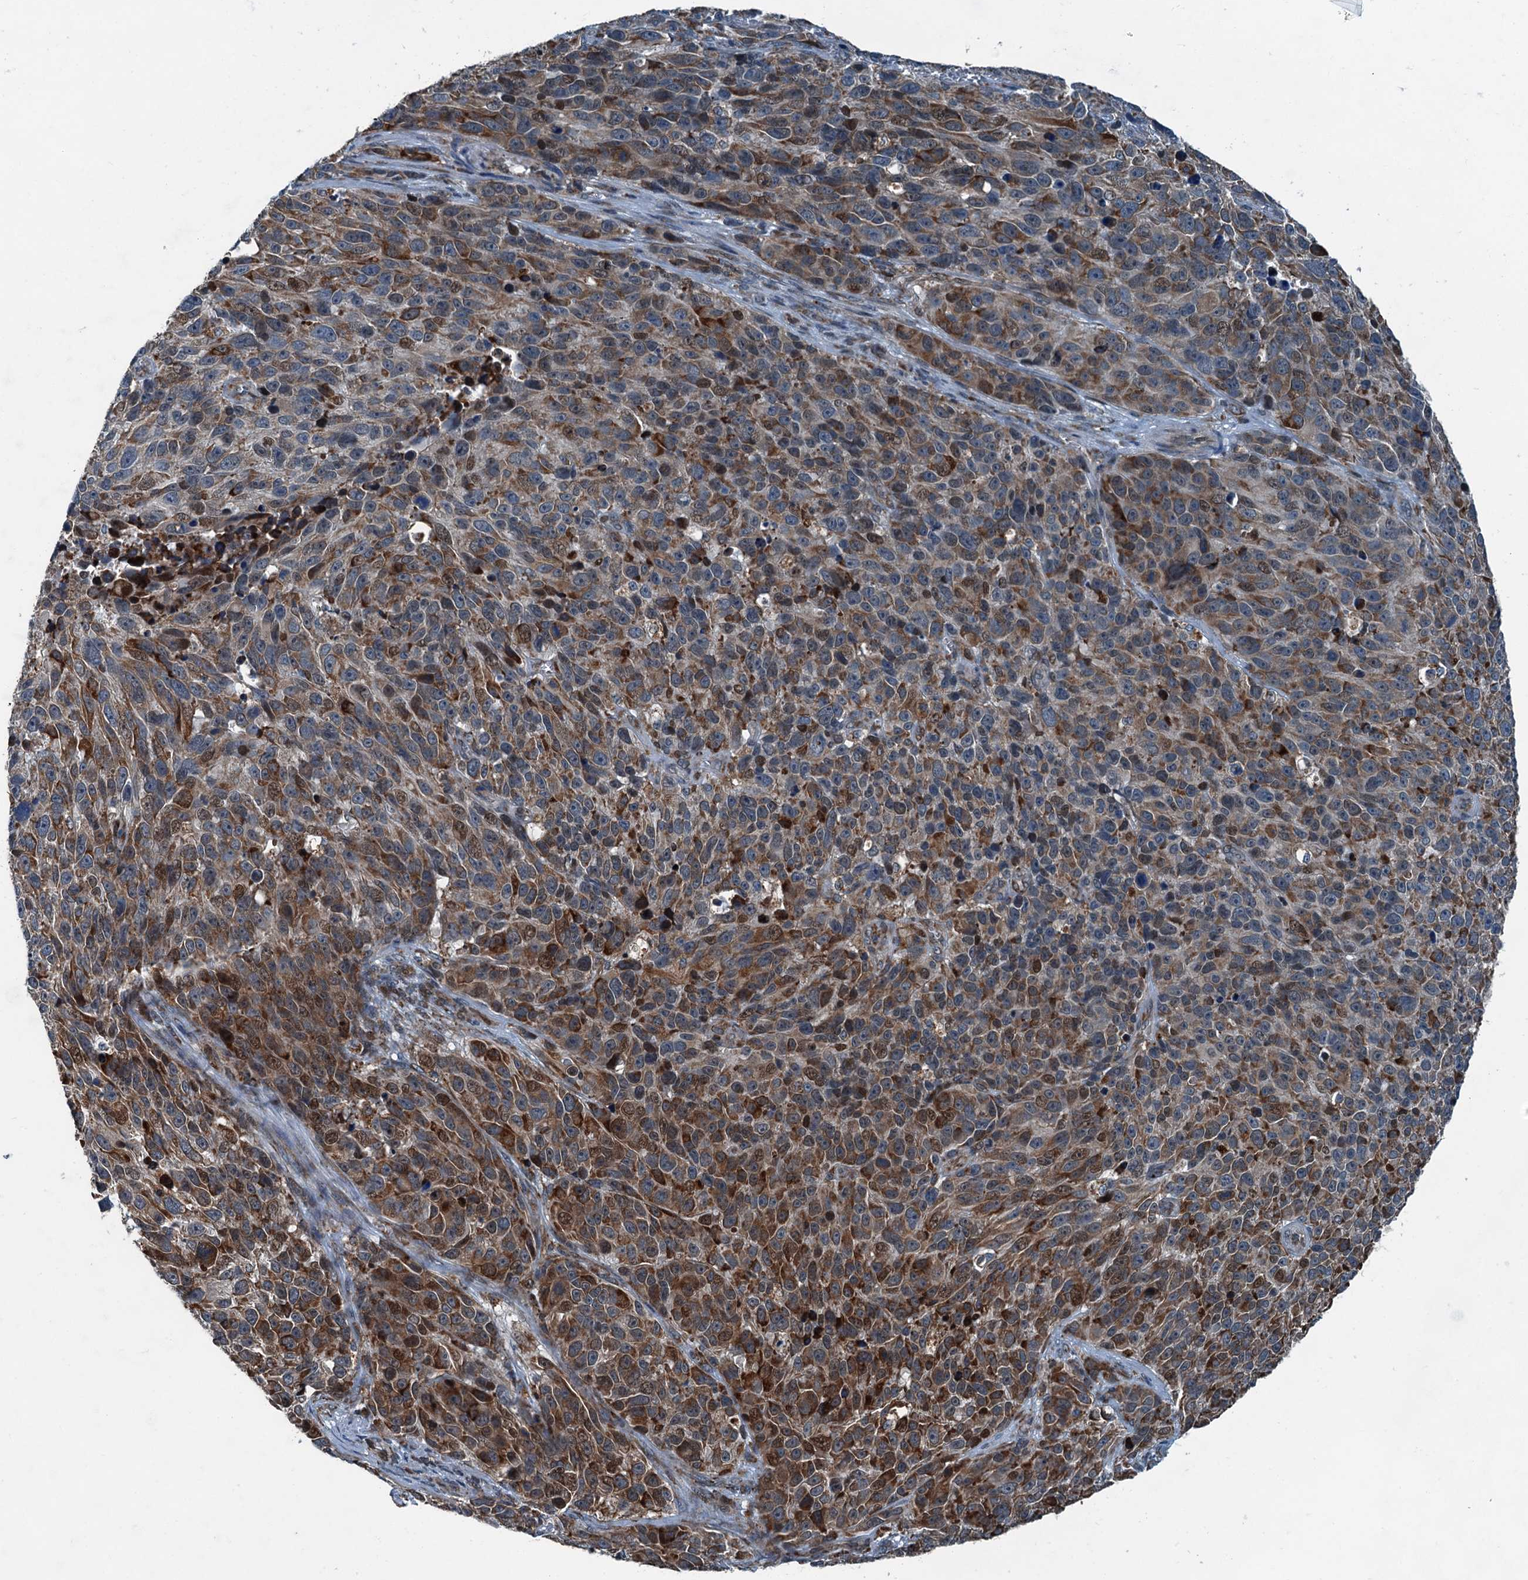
{"staining": {"intensity": "moderate", "quantity": ">75%", "location": "cytoplasmic/membranous"}, "tissue": "melanoma", "cell_type": "Tumor cells", "image_type": "cancer", "snomed": [{"axis": "morphology", "description": "Malignant melanoma, NOS"}, {"axis": "topography", "description": "Skin"}], "caption": "Approximately >75% of tumor cells in human malignant melanoma exhibit moderate cytoplasmic/membranous protein expression as visualized by brown immunohistochemical staining.", "gene": "TAMALIN", "patient": {"sex": "male", "age": 84}}